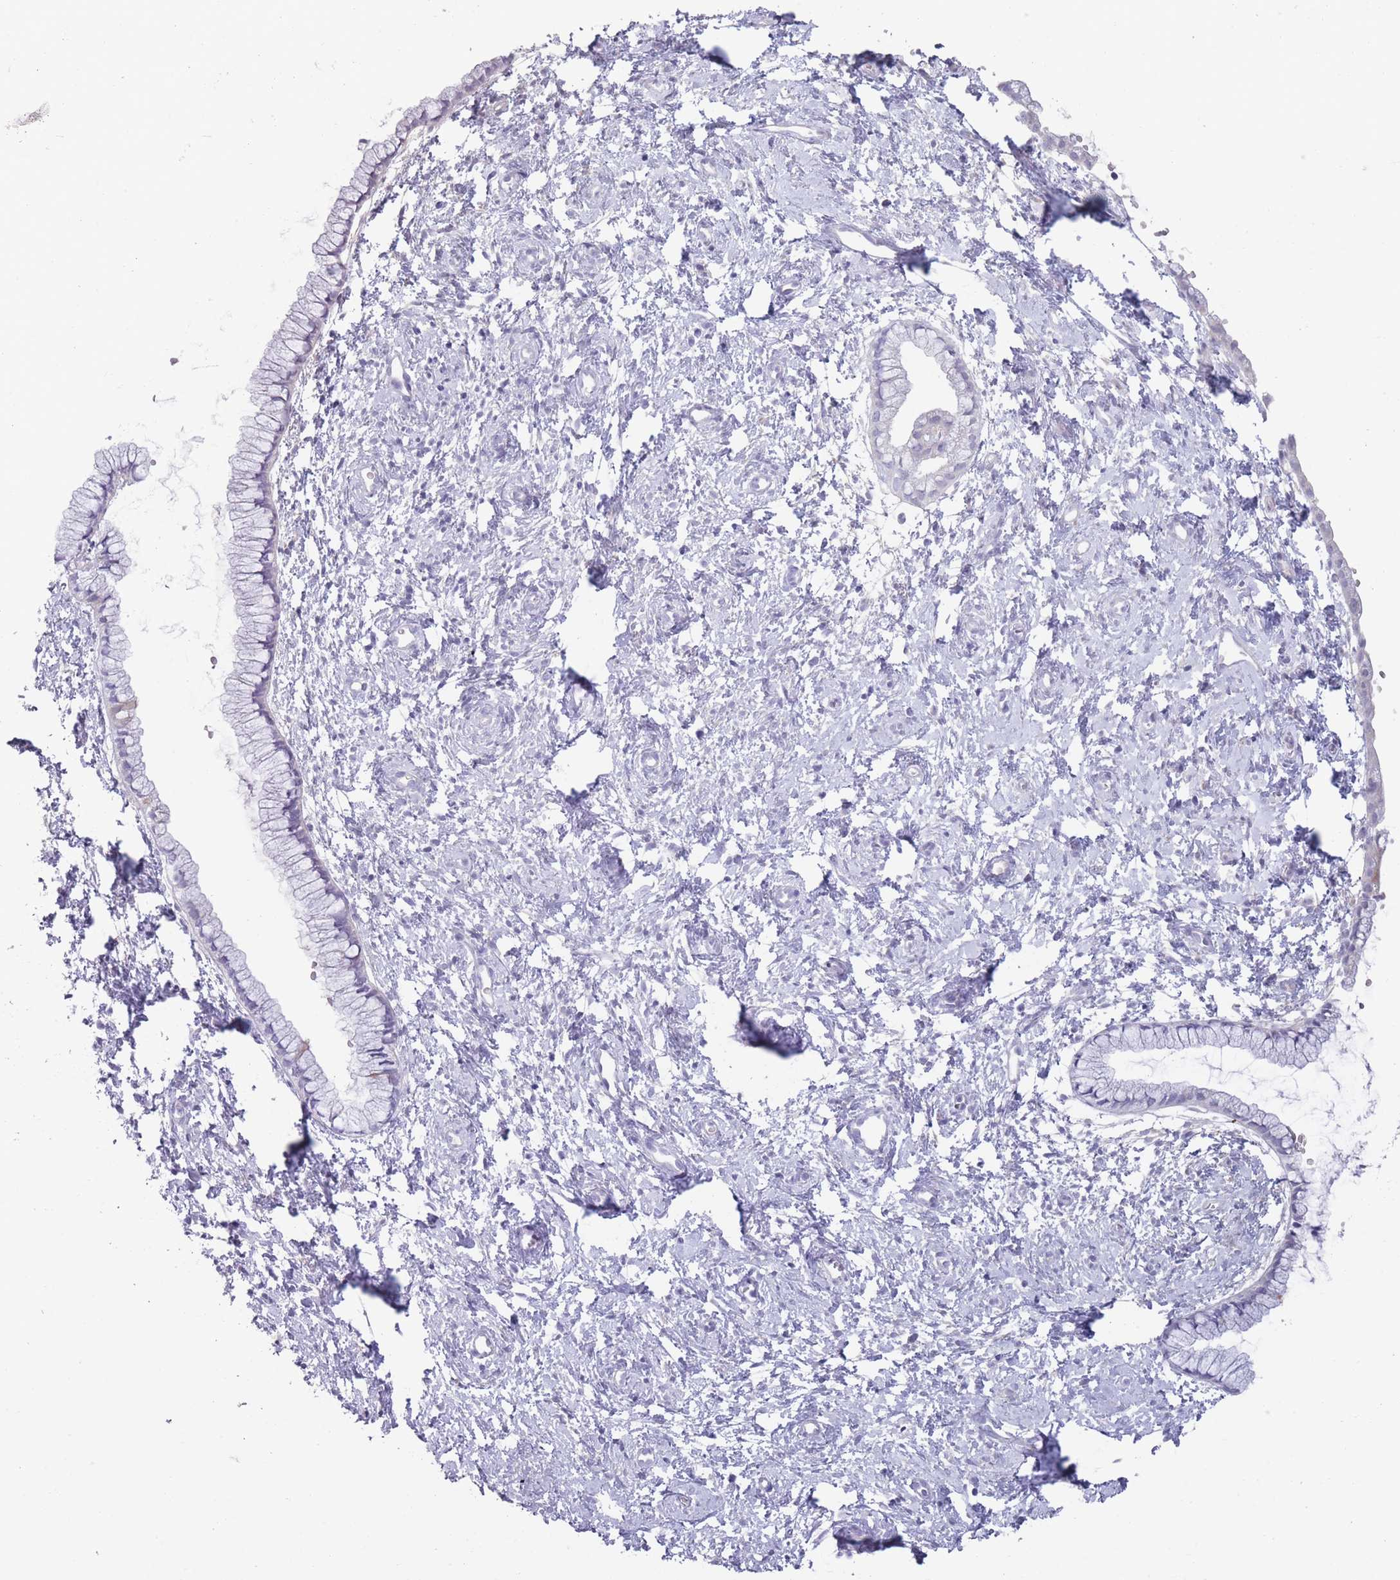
{"staining": {"intensity": "negative", "quantity": "none", "location": "none"}, "tissue": "cervix", "cell_type": "Glandular cells", "image_type": "normal", "snomed": [{"axis": "morphology", "description": "Normal tissue, NOS"}, {"axis": "topography", "description": "Cervix"}], "caption": "Immunohistochemistry photomicrograph of unremarkable cervix: cervix stained with DAB reveals no significant protein positivity in glandular cells.", "gene": "PAIP2B", "patient": {"sex": "female", "age": 57}}